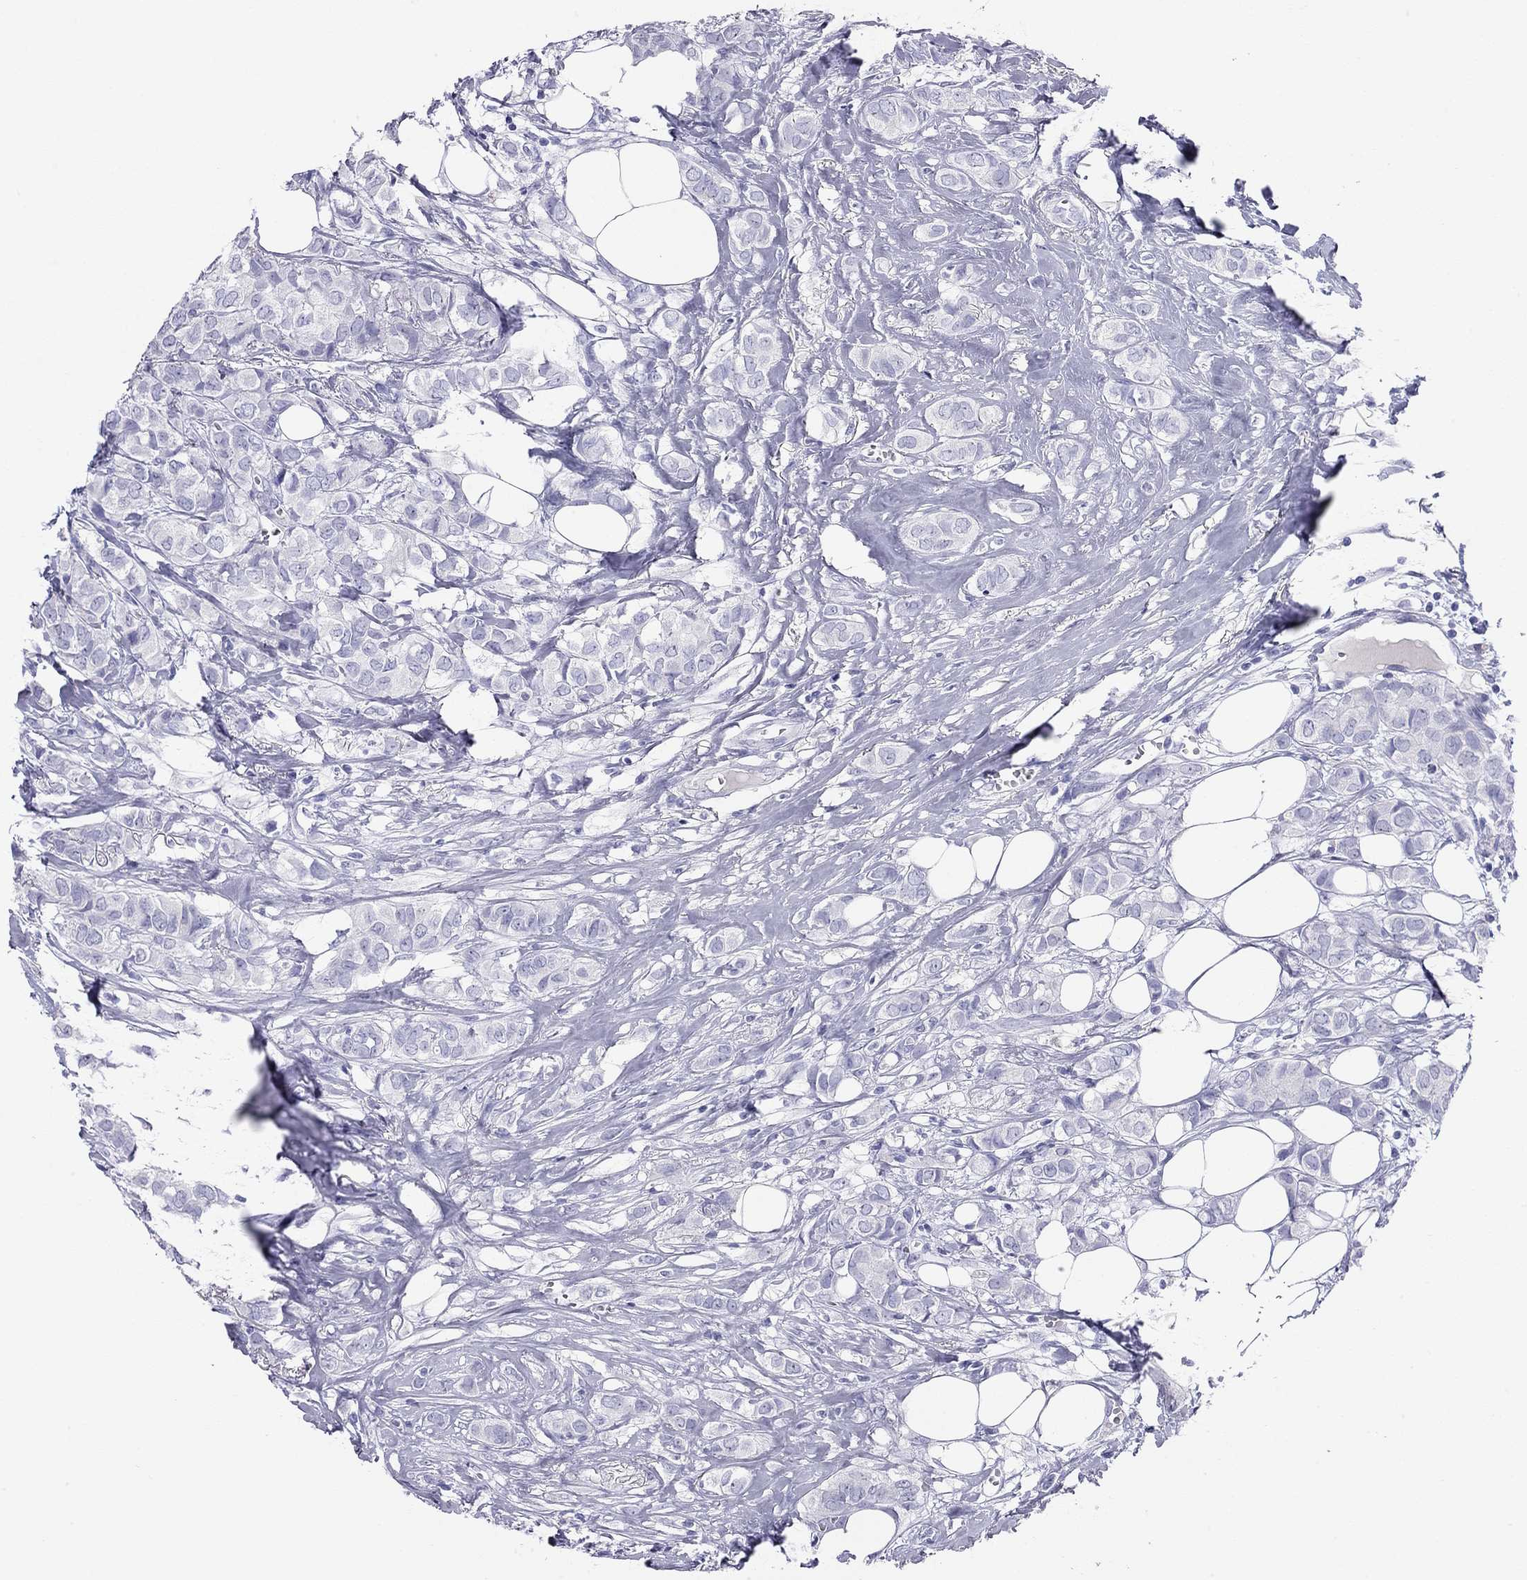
{"staining": {"intensity": "negative", "quantity": "none", "location": "none"}, "tissue": "breast cancer", "cell_type": "Tumor cells", "image_type": "cancer", "snomed": [{"axis": "morphology", "description": "Duct carcinoma"}, {"axis": "topography", "description": "Breast"}], "caption": "Immunohistochemical staining of human breast intraductal carcinoma displays no significant expression in tumor cells.", "gene": "ODF4", "patient": {"sex": "female", "age": 85}}